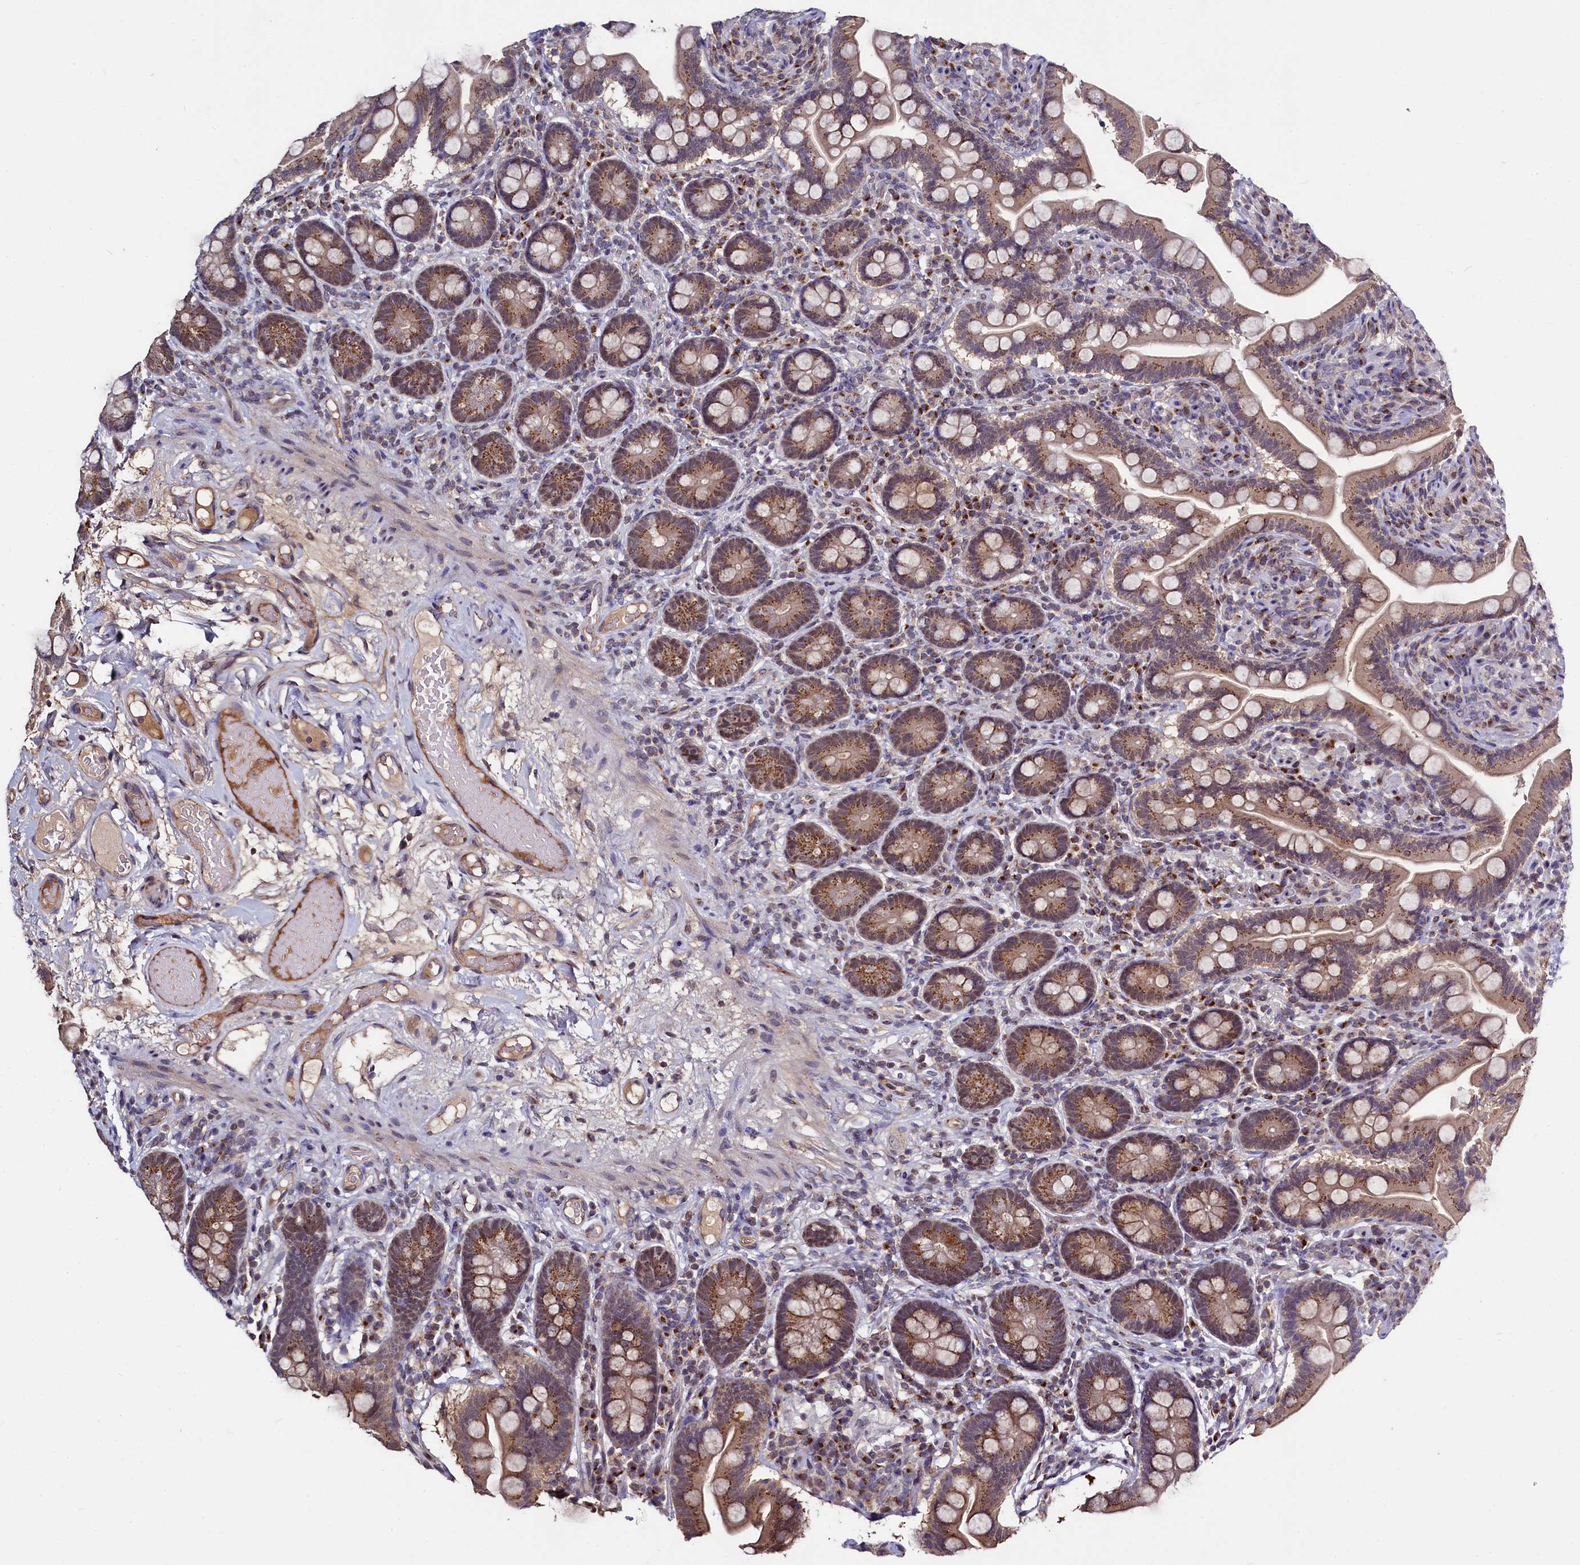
{"staining": {"intensity": "moderate", "quantity": ">75%", "location": "cytoplasmic/membranous"}, "tissue": "small intestine", "cell_type": "Glandular cells", "image_type": "normal", "snomed": [{"axis": "morphology", "description": "Normal tissue, NOS"}, {"axis": "topography", "description": "Small intestine"}], "caption": "Brown immunohistochemical staining in benign human small intestine shows moderate cytoplasmic/membranous positivity in about >75% of glandular cells. (DAB IHC, brown staining for protein, blue staining for nuclei).", "gene": "SEC24C", "patient": {"sex": "female", "age": 64}}